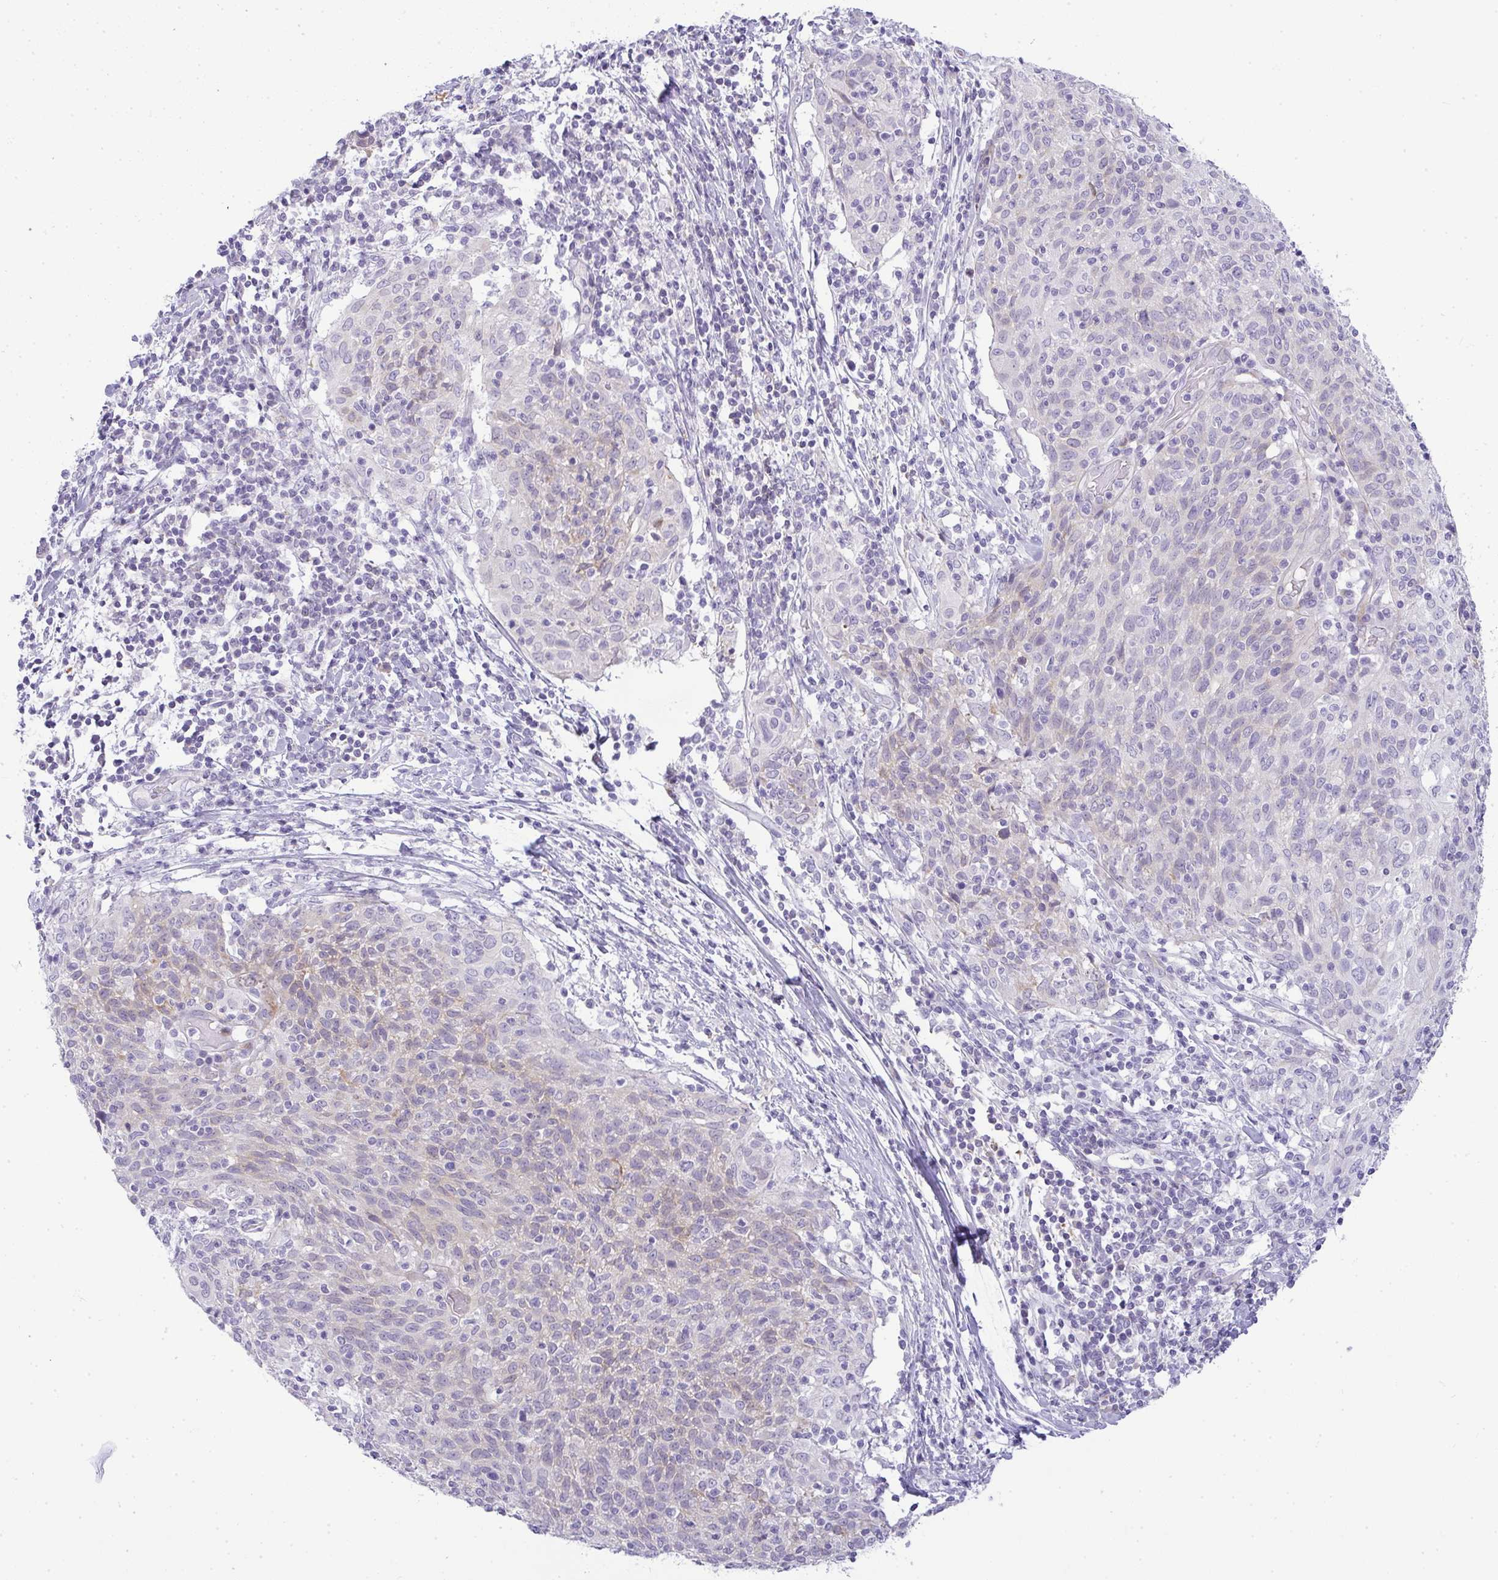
{"staining": {"intensity": "weak", "quantity": "<25%", "location": "cytoplasmic/membranous"}, "tissue": "cervical cancer", "cell_type": "Tumor cells", "image_type": "cancer", "snomed": [{"axis": "morphology", "description": "Squamous cell carcinoma, NOS"}, {"axis": "topography", "description": "Cervix"}], "caption": "Micrograph shows no protein staining in tumor cells of cervical squamous cell carcinoma tissue.", "gene": "LIPE", "patient": {"sex": "female", "age": 52}}